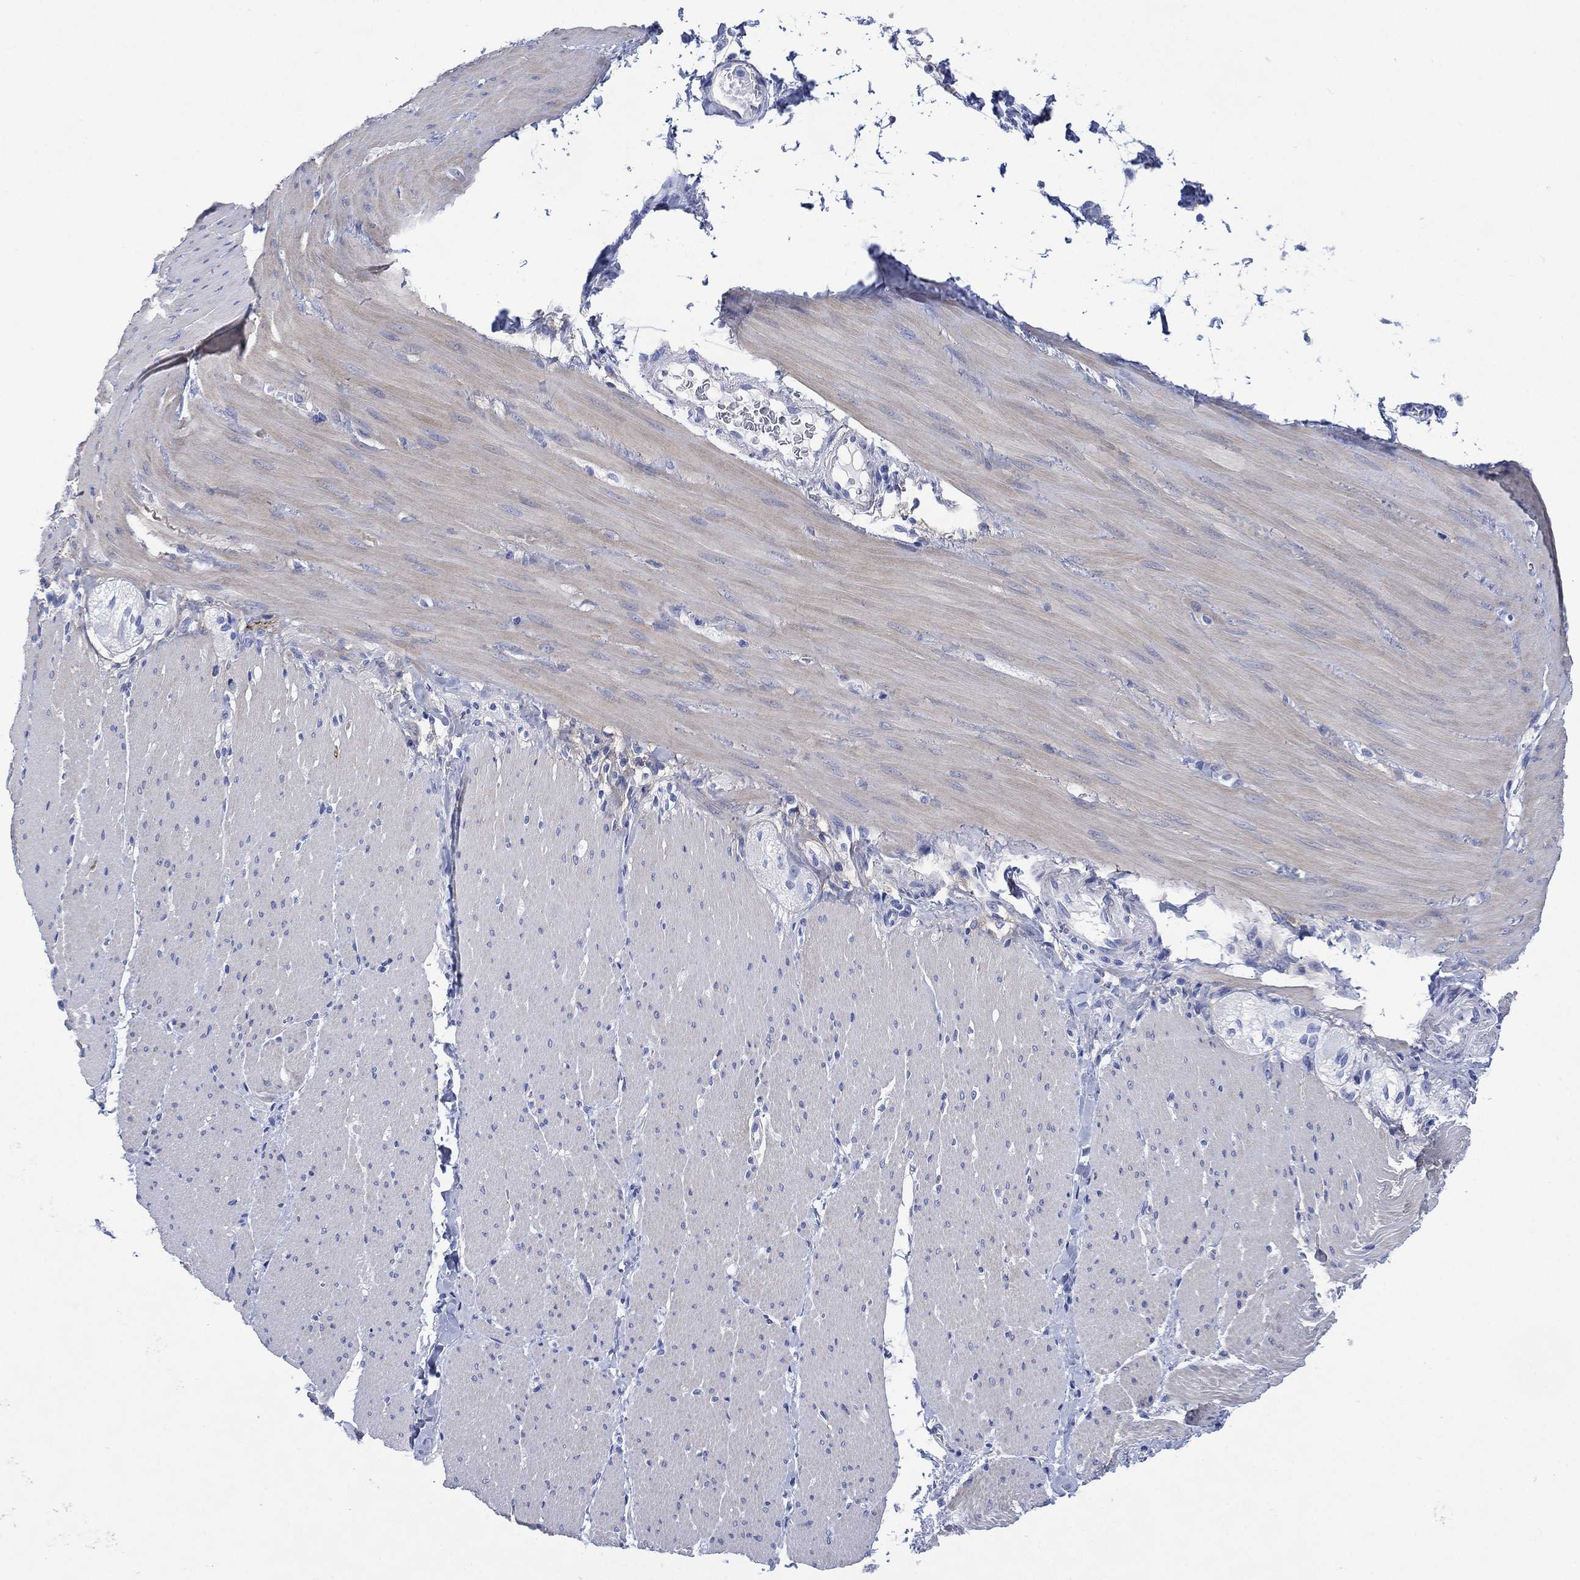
{"staining": {"intensity": "negative", "quantity": "none", "location": "none"}, "tissue": "soft tissue", "cell_type": "Fibroblasts", "image_type": "normal", "snomed": [{"axis": "morphology", "description": "Normal tissue, NOS"}, {"axis": "topography", "description": "Smooth muscle"}, {"axis": "topography", "description": "Duodenum"}, {"axis": "topography", "description": "Peripheral nerve tissue"}], "caption": "Immunohistochemistry (IHC) image of unremarkable soft tissue: soft tissue stained with DAB shows no significant protein positivity in fibroblasts.", "gene": "SHCBP1L", "patient": {"sex": "female", "age": 61}}